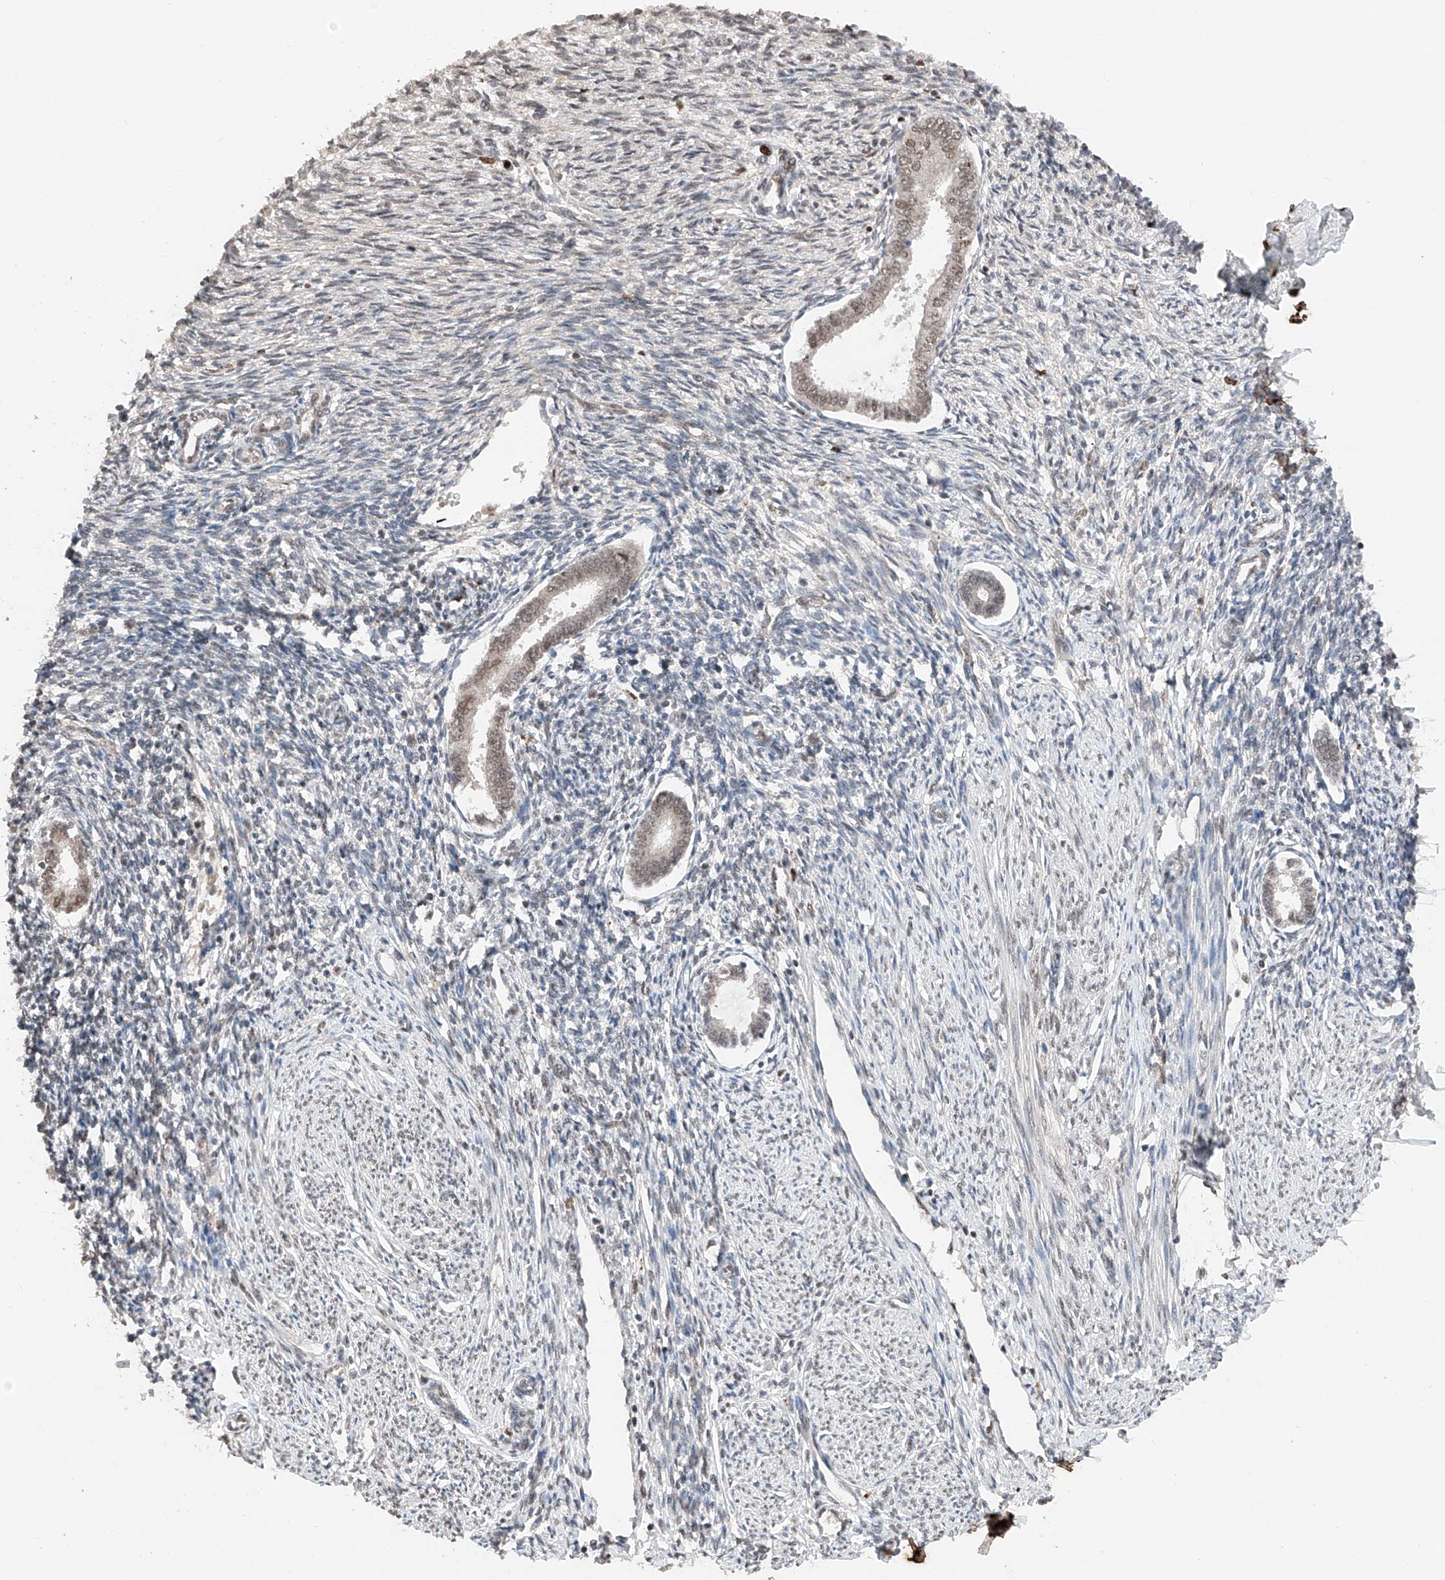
{"staining": {"intensity": "moderate", "quantity": "<25%", "location": "nuclear"}, "tissue": "endometrium", "cell_type": "Cells in endometrial stroma", "image_type": "normal", "snomed": [{"axis": "morphology", "description": "Normal tissue, NOS"}, {"axis": "topography", "description": "Endometrium"}], "caption": "The photomicrograph reveals staining of normal endometrium, revealing moderate nuclear protein expression (brown color) within cells in endometrial stroma. (IHC, brightfield microscopy, high magnification).", "gene": "TBX4", "patient": {"sex": "female", "age": 56}}